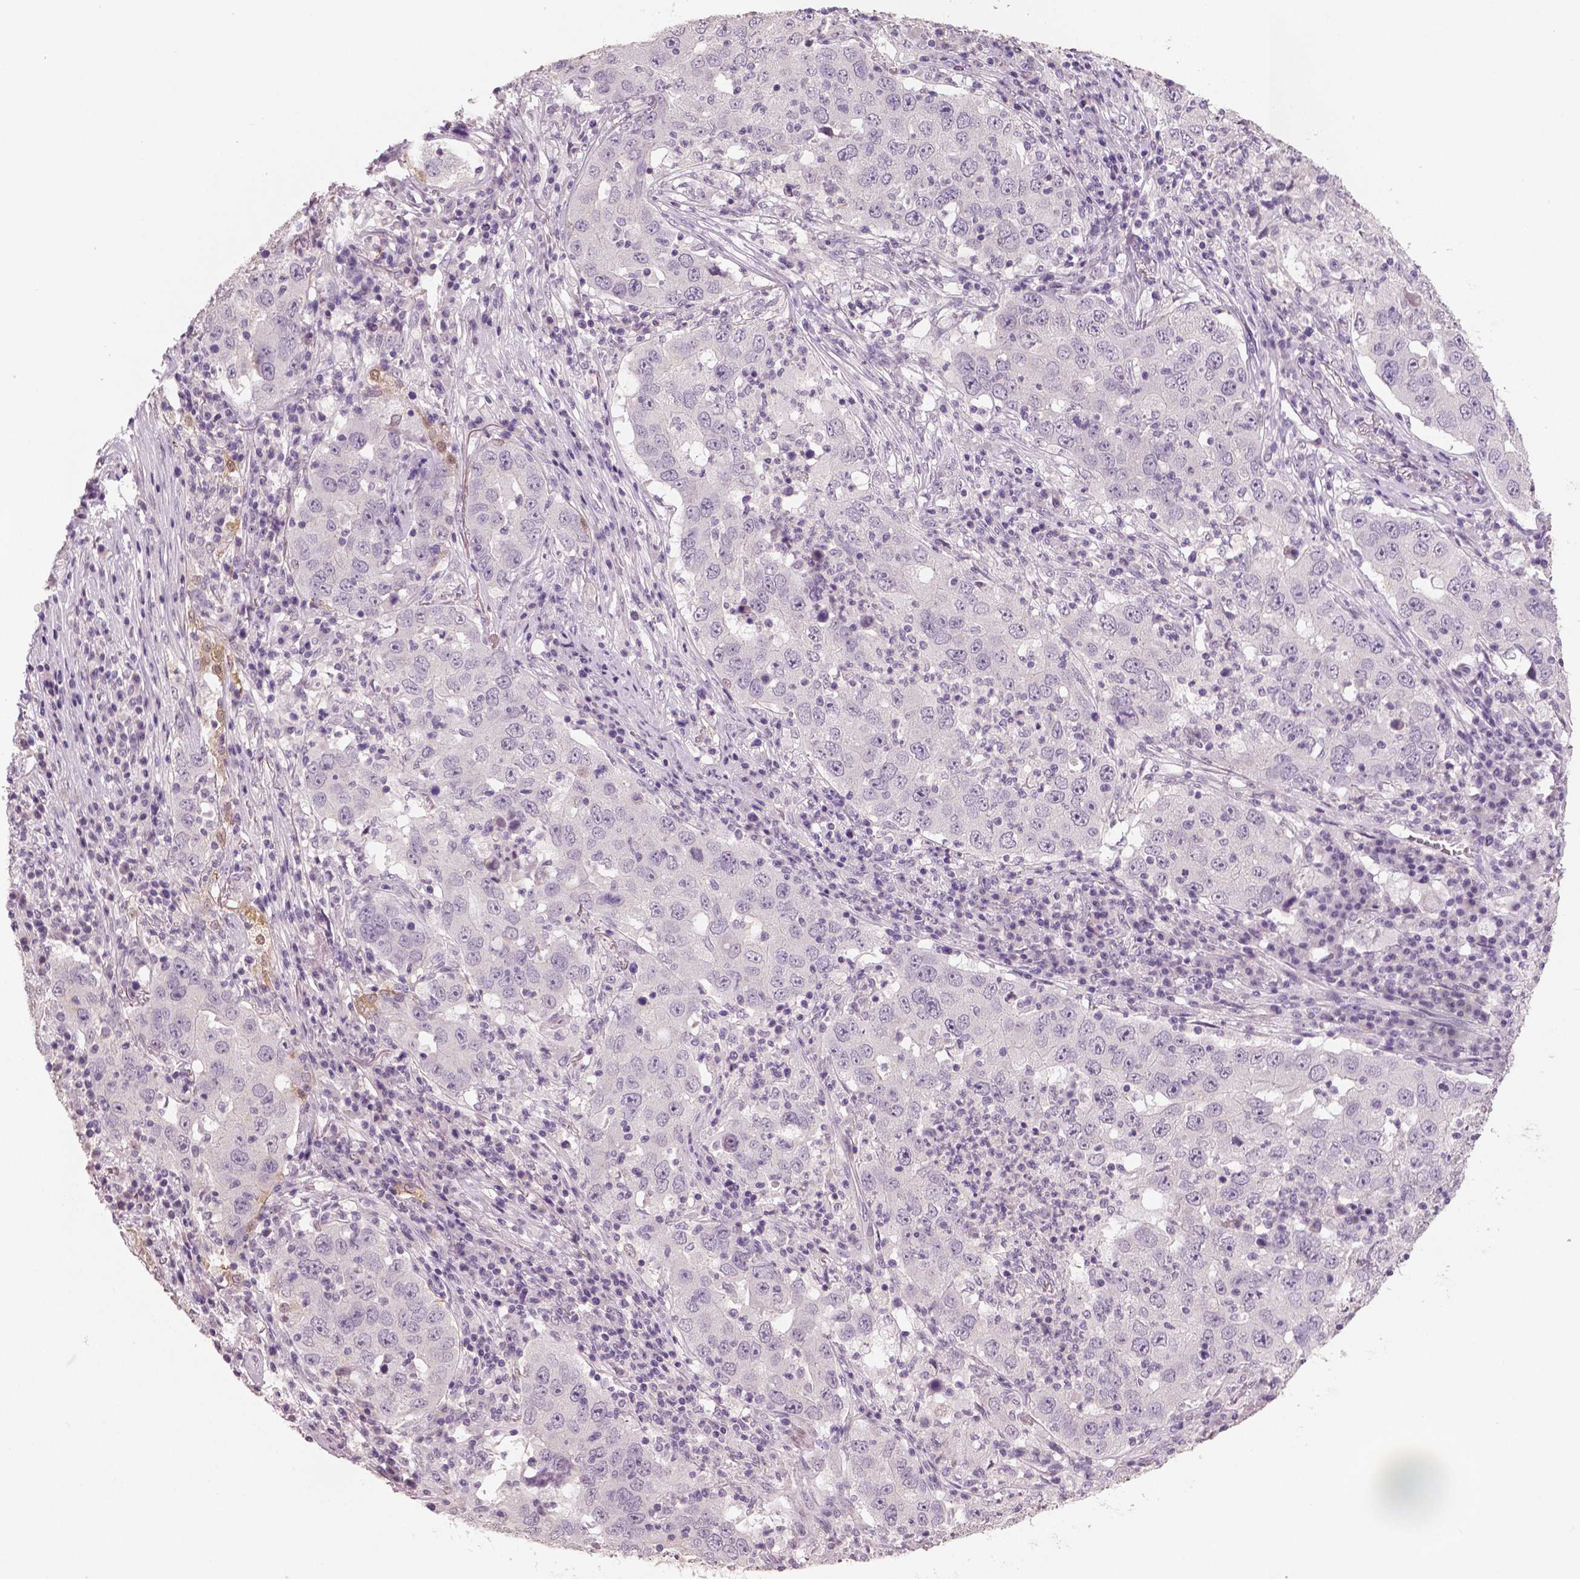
{"staining": {"intensity": "negative", "quantity": "none", "location": "none"}, "tissue": "lung cancer", "cell_type": "Tumor cells", "image_type": "cancer", "snomed": [{"axis": "morphology", "description": "Adenocarcinoma, NOS"}, {"axis": "topography", "description": "Lung"}], "caption": "This is an IHC micrograph of lung adenocarcinoma. There is no expression in tumor cells.", "gene": "NECAB1", "patient": {"sex": "male", "age": 73}}